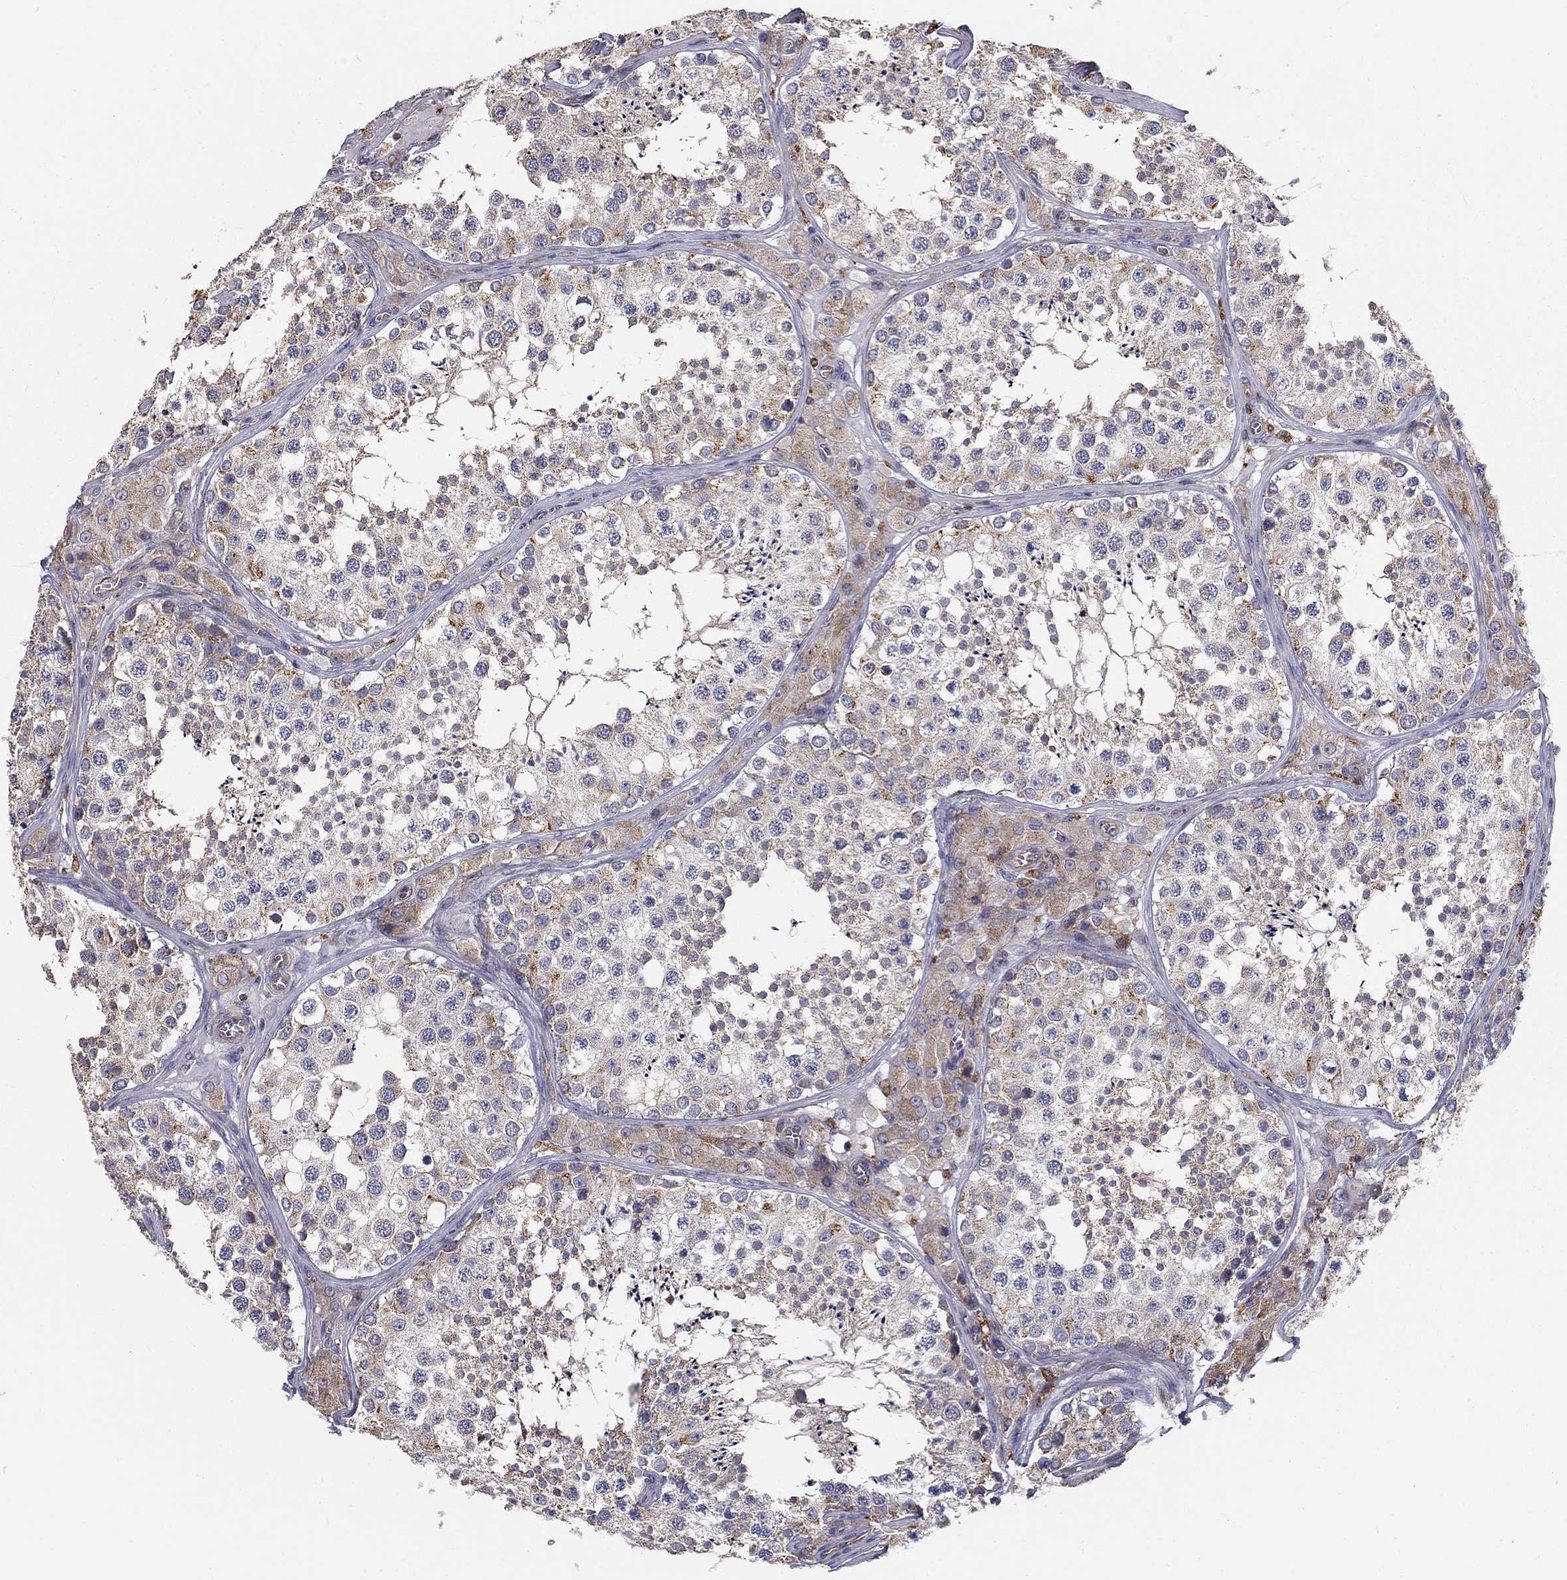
{"staining": {"intensity": "moderate", "quantity": "<25%", "location": "cytoplasmic/membranous"}, "tissue": "testis", "cell_type": "Cells in seminiferous ducts", "image_type": "normal", "snomed": [{"axis": "morphology", "description": "Normal tissue, NOS"}, {"axis": "topography", "description": "Testis"}], "caption": "Benign testis reveals moderate cytoplasmic/membranous staining in about <25% of cells in seminiferous ducts.", "gene": "ALDH4A1", "patient": {"sex": "male", "age": 34}}